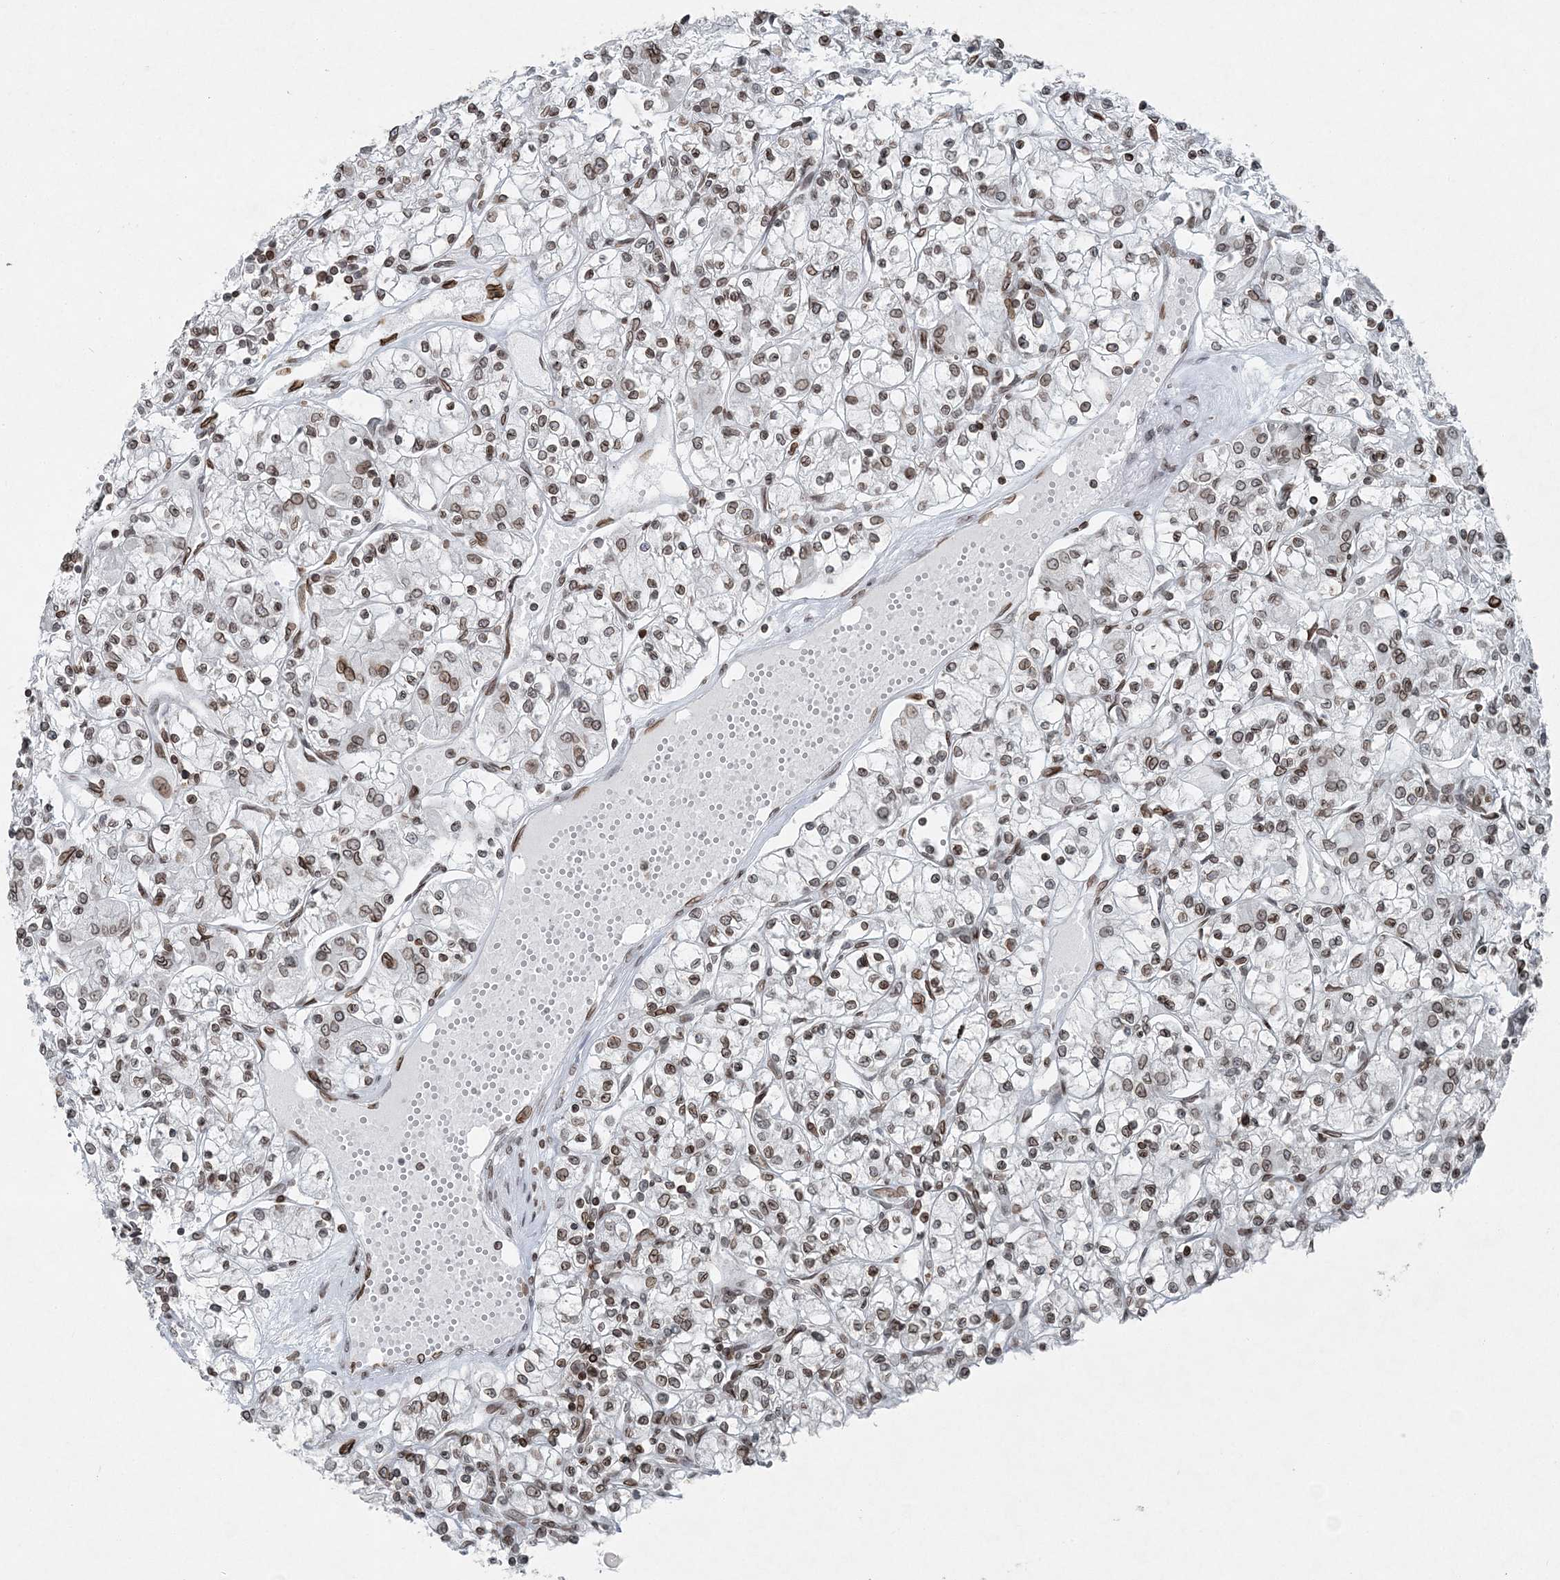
{"staining": {"intensity": "moderate", "quantity": ">75%", "location": "nuclear"}, "tissue": "renal cancer", "cell_type": "Tumor cells", "image_type": "cancer", "snomed": [{"axis": "morphology", "description": "Adenocarcinoma, NOS"}, {"axis": "topography", "description": "Kidney"}], "caption": "Immunohistochemistry micrograph of human renal cancer (adenocarcinoma) stained for a protein (brown), which shows medium levels of moderate nuclear positivity in about >75% of tumor cells.", "gene": "GJD4", "patient": {"sex": "female", "age": 59}}